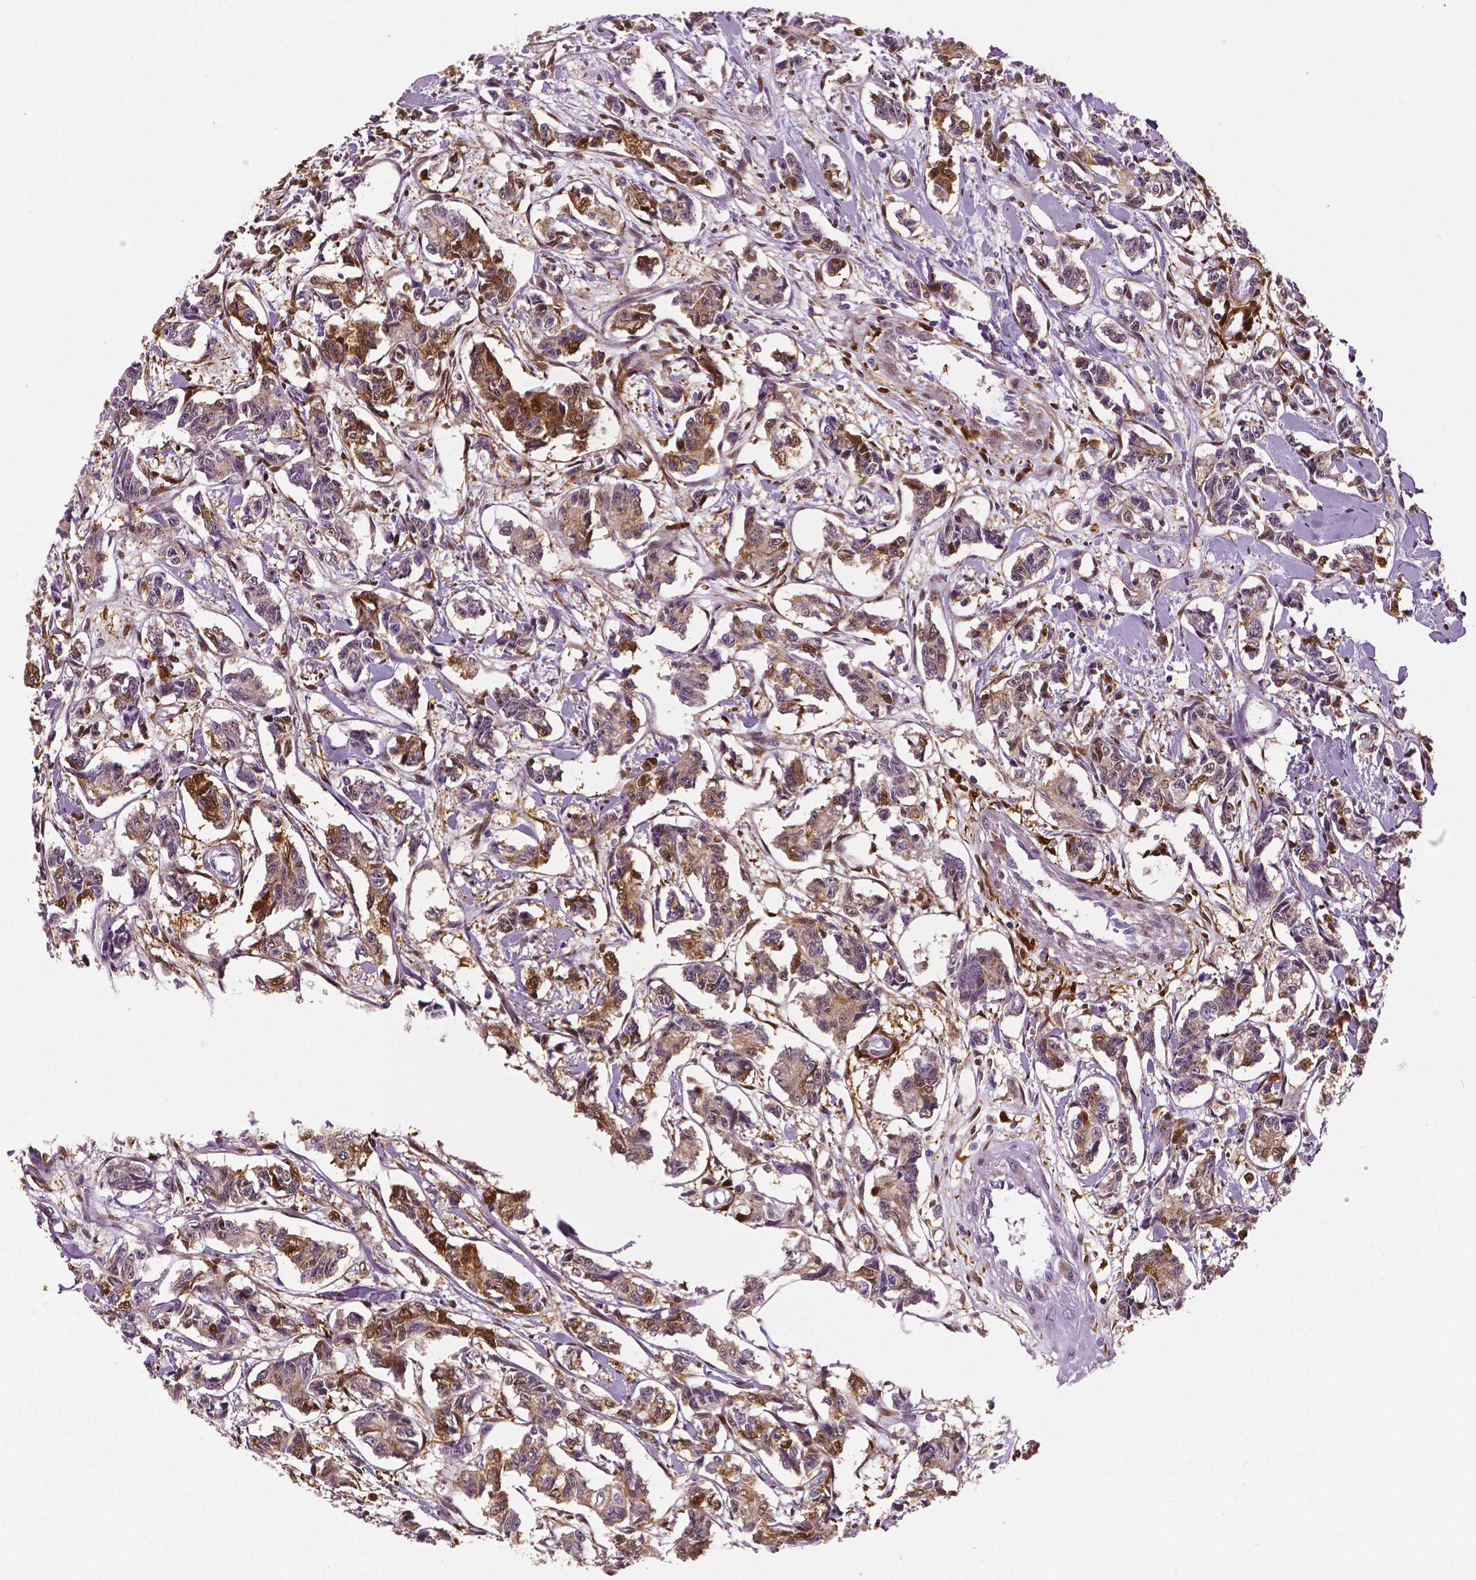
{"staining": {"intensity": "moderate", "quantity": ">75%", "location": "cytoplasmic/membranous"}, "tissue": "carcinoid", "cell_type": "Tumor cells", "image_type": "cancer", "snomed": [{"axis": "morphology", "description": "Carcinoid, malignant, NOS"}, {"axis": "topography", "description": "Kidney"}], "caption": "Immunohistochemical staining of carcinoid (malignant) exhibits medium levels of moderate cytoplasmic/membranous expression in approximately >75% of tumor cells. The staining was performed using DAB (3,3'-diaminobenzidine) to visualize the protein expression in brown, while the nuclei were stained in blue with hematoxylin (Magnification: 20x).", "gene": "PHGDH", "patient": {"sex": "female", "age": 41}}